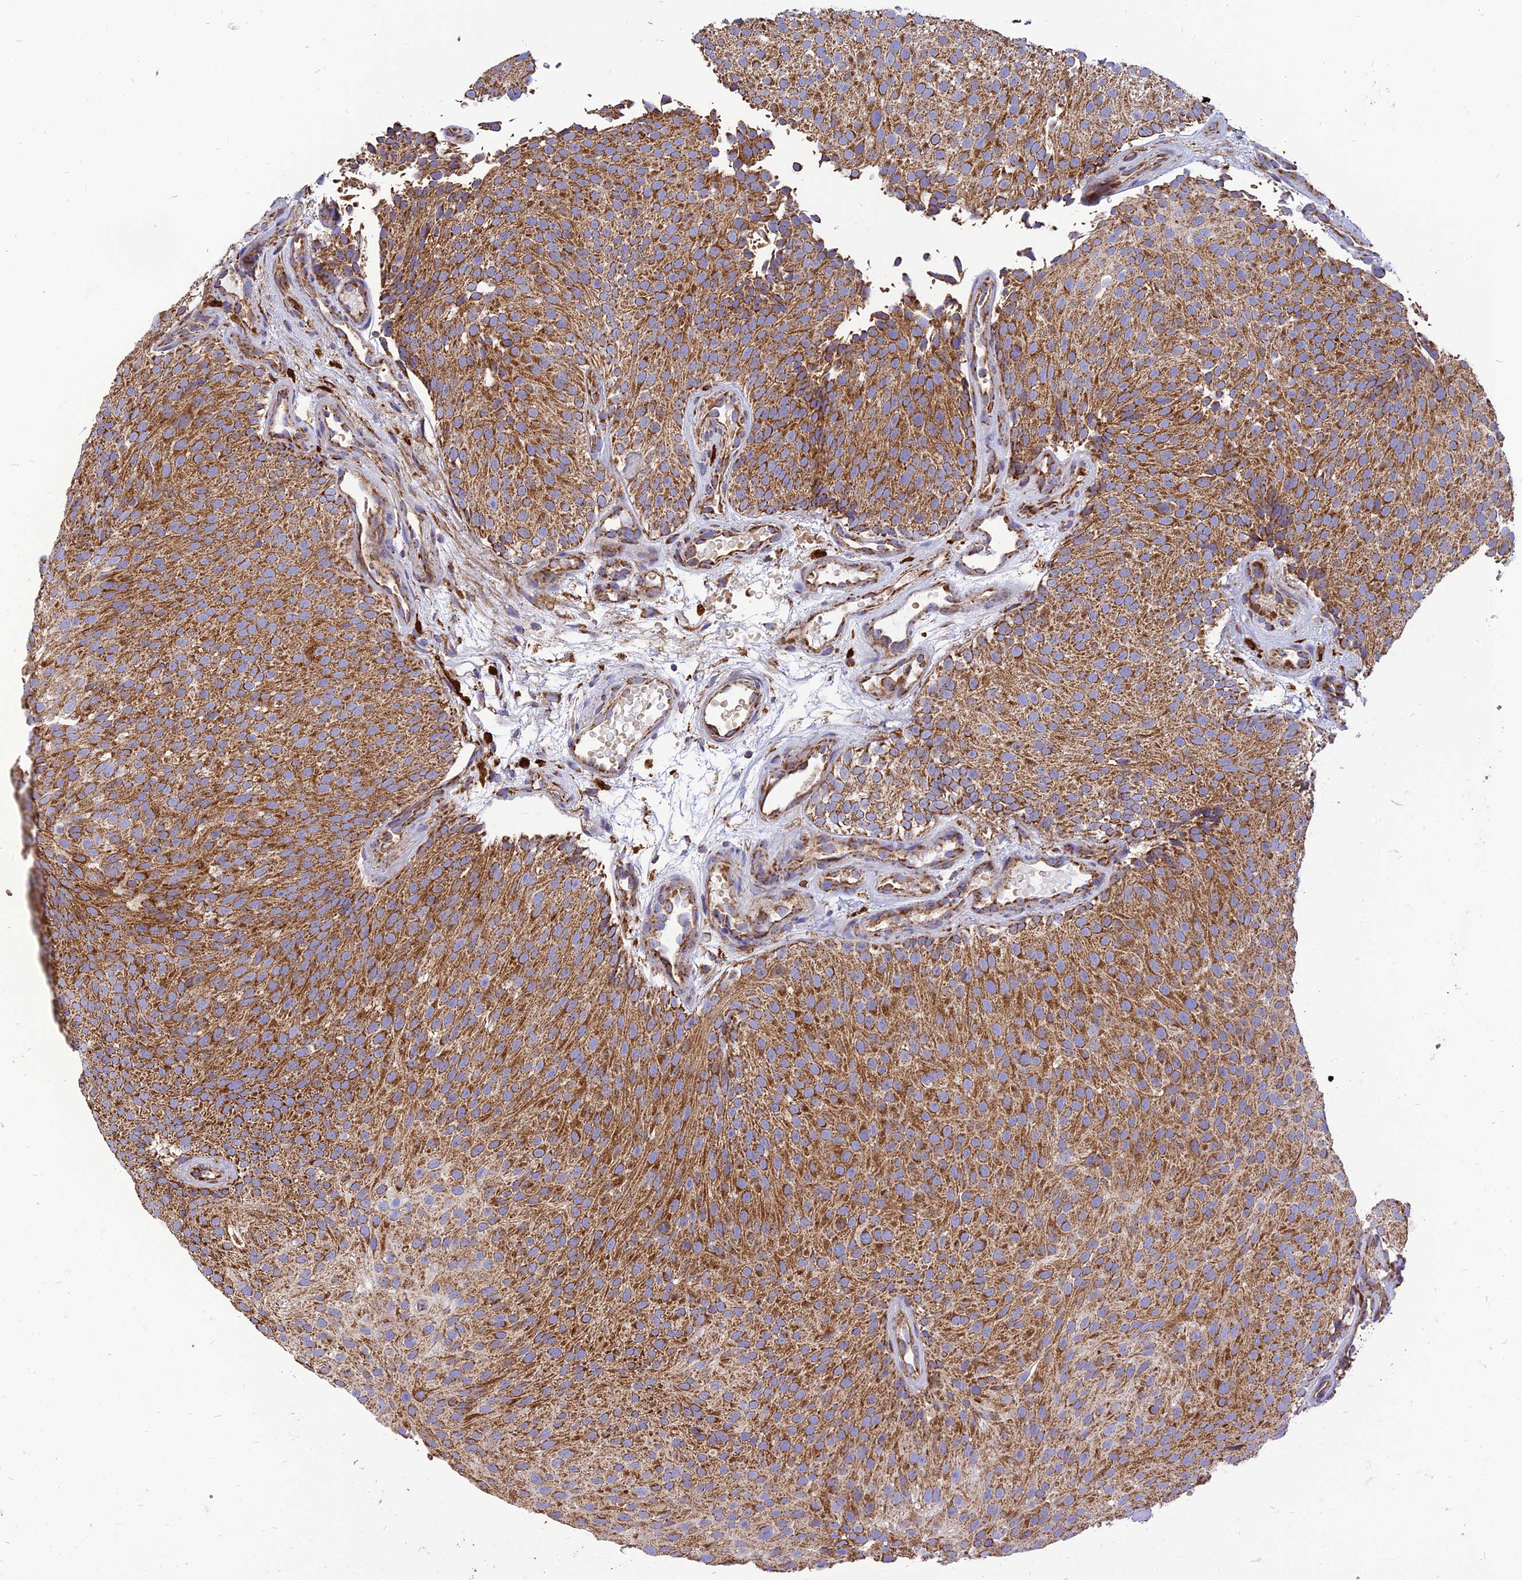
{"staining": {"intensity": "strong", "quantity": ">75%", "location": "cytoplasmic/membranous"}, "tissue": "urothelial cancer", "cell_type": "Tumor cells", "image_type": "cancer", "snomed": [{"axis": "morphology", "description": "Urothelial carcinoma, Low grade"}, {"axis": "topography", "description": "Urinary bladder"}], "caption": "A high amount of strong cytoplasmic/membranous expression is appreciated in approximately >75% of tumor cells in urothelial cancer tissue.", "gene": "THUMPD2", "patient": {"sex": "male", "age": 78}}